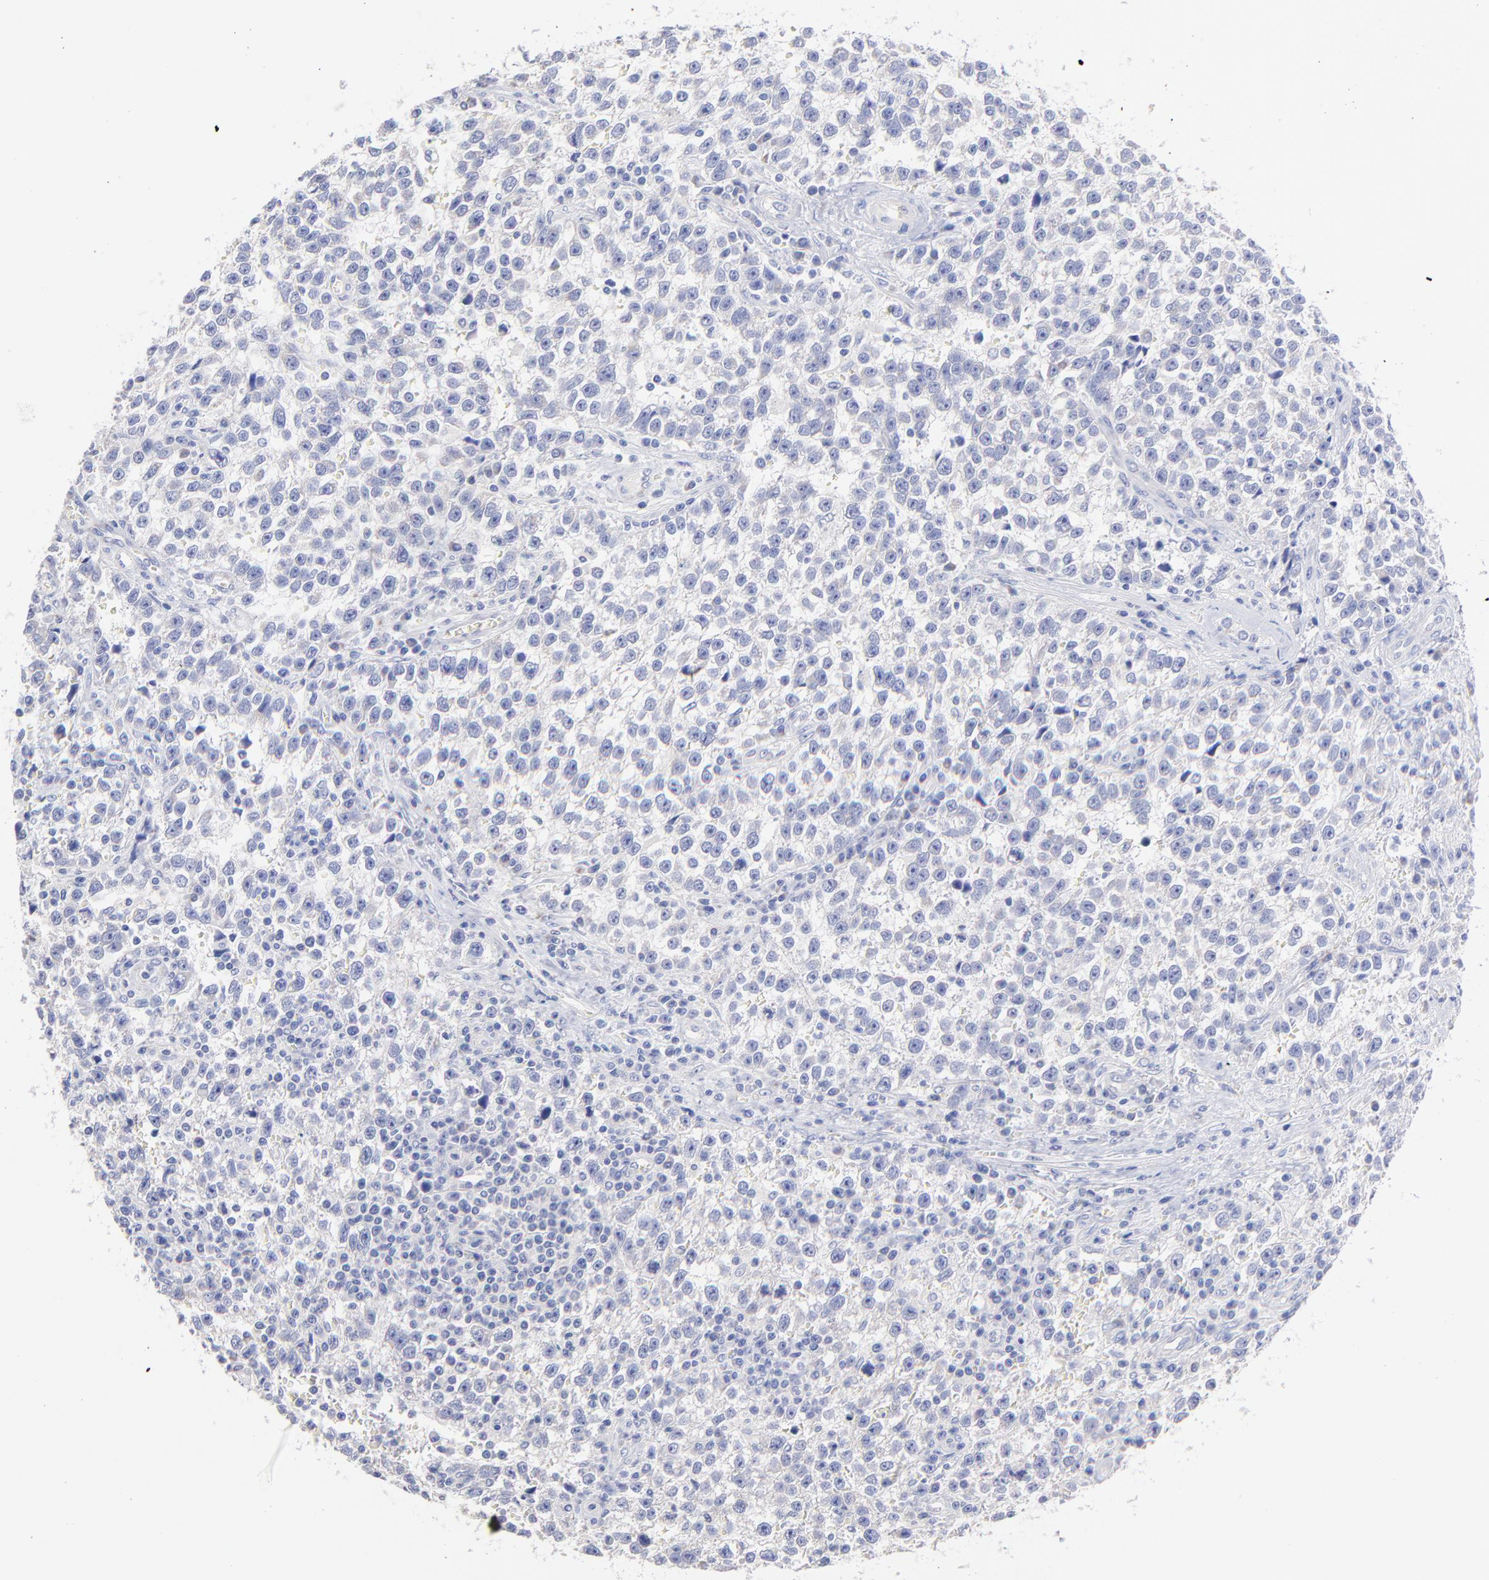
{"staining": {"intensity": "negative", "quantity": "none", "location": "none"}, "tissue": "testis cancer", "cell_type": "Tumor cells", "image_type": "cancer", "snomed": [{"axis": "morphology", "description": "Seminoma, NOS"}, {"axis": "topography", "description": "Testis"}], "caption": "Immunohistochemistry (IHC) of human testis cancer (seminoma) reveals no positivity in tumor cells.", "gene": "CFAP57", "patient": {"sex": "male", "age": 38}}